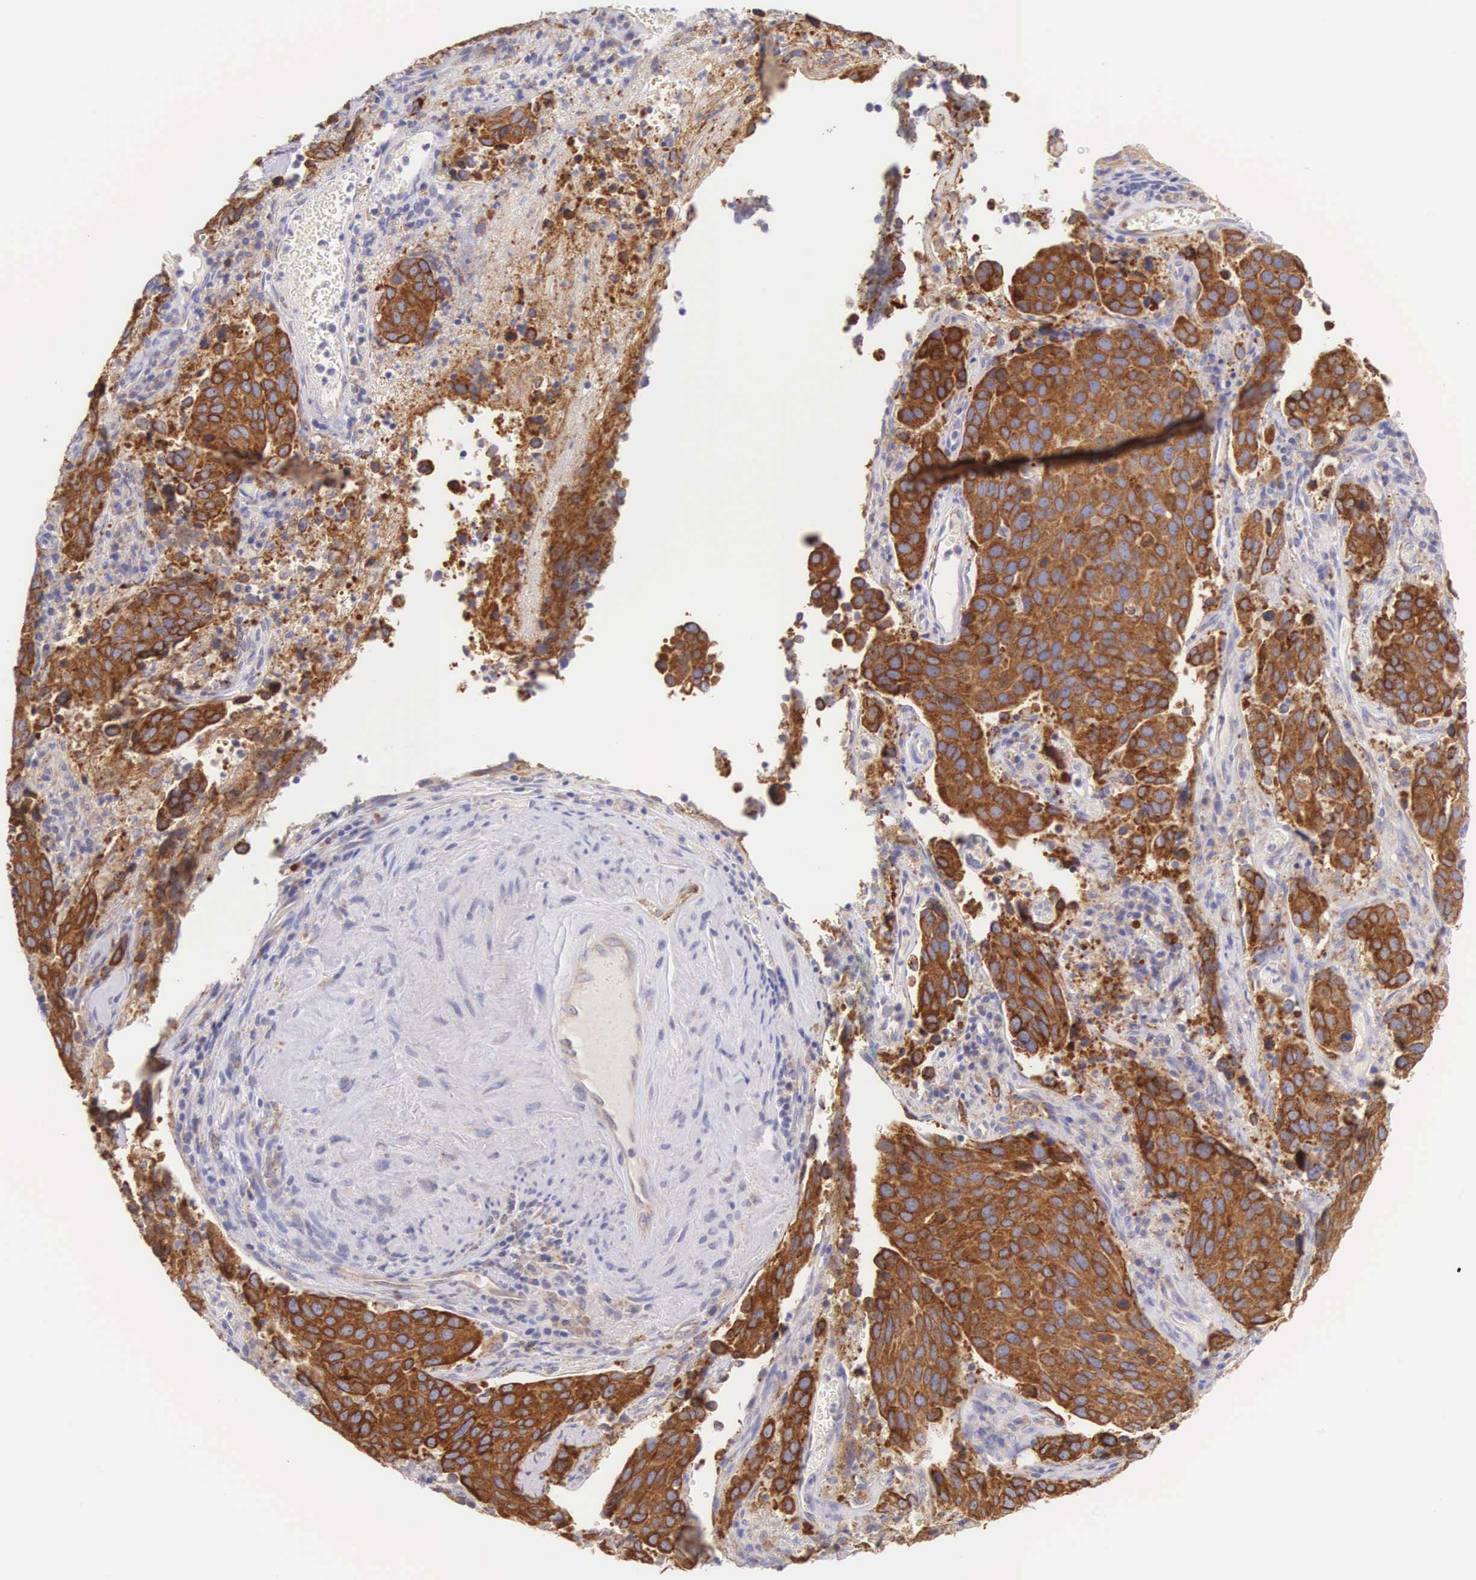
{"staining": {"intensity": "strong", "quantity": ">75%", "location": "cytoplasmic/membranous"}, "tissue": "cervical cancer", "cell_type": "Tumor cells", "image_type": "cancer", "snomed": [{"axis": "morphology", "description": "Squamous cell carcinoma, NOS"}, {"axis": "topography", "description": "Cervix"}], "caption": "This micrograph shows immunohistochemistry staining of squamous cell carcinoma (cervical), with high strong cytoplasmic/membranous expression in approximately >75% of tumor cells.", "gene": "NSDHL", "patient": {"sex": "female", "age": 54}}